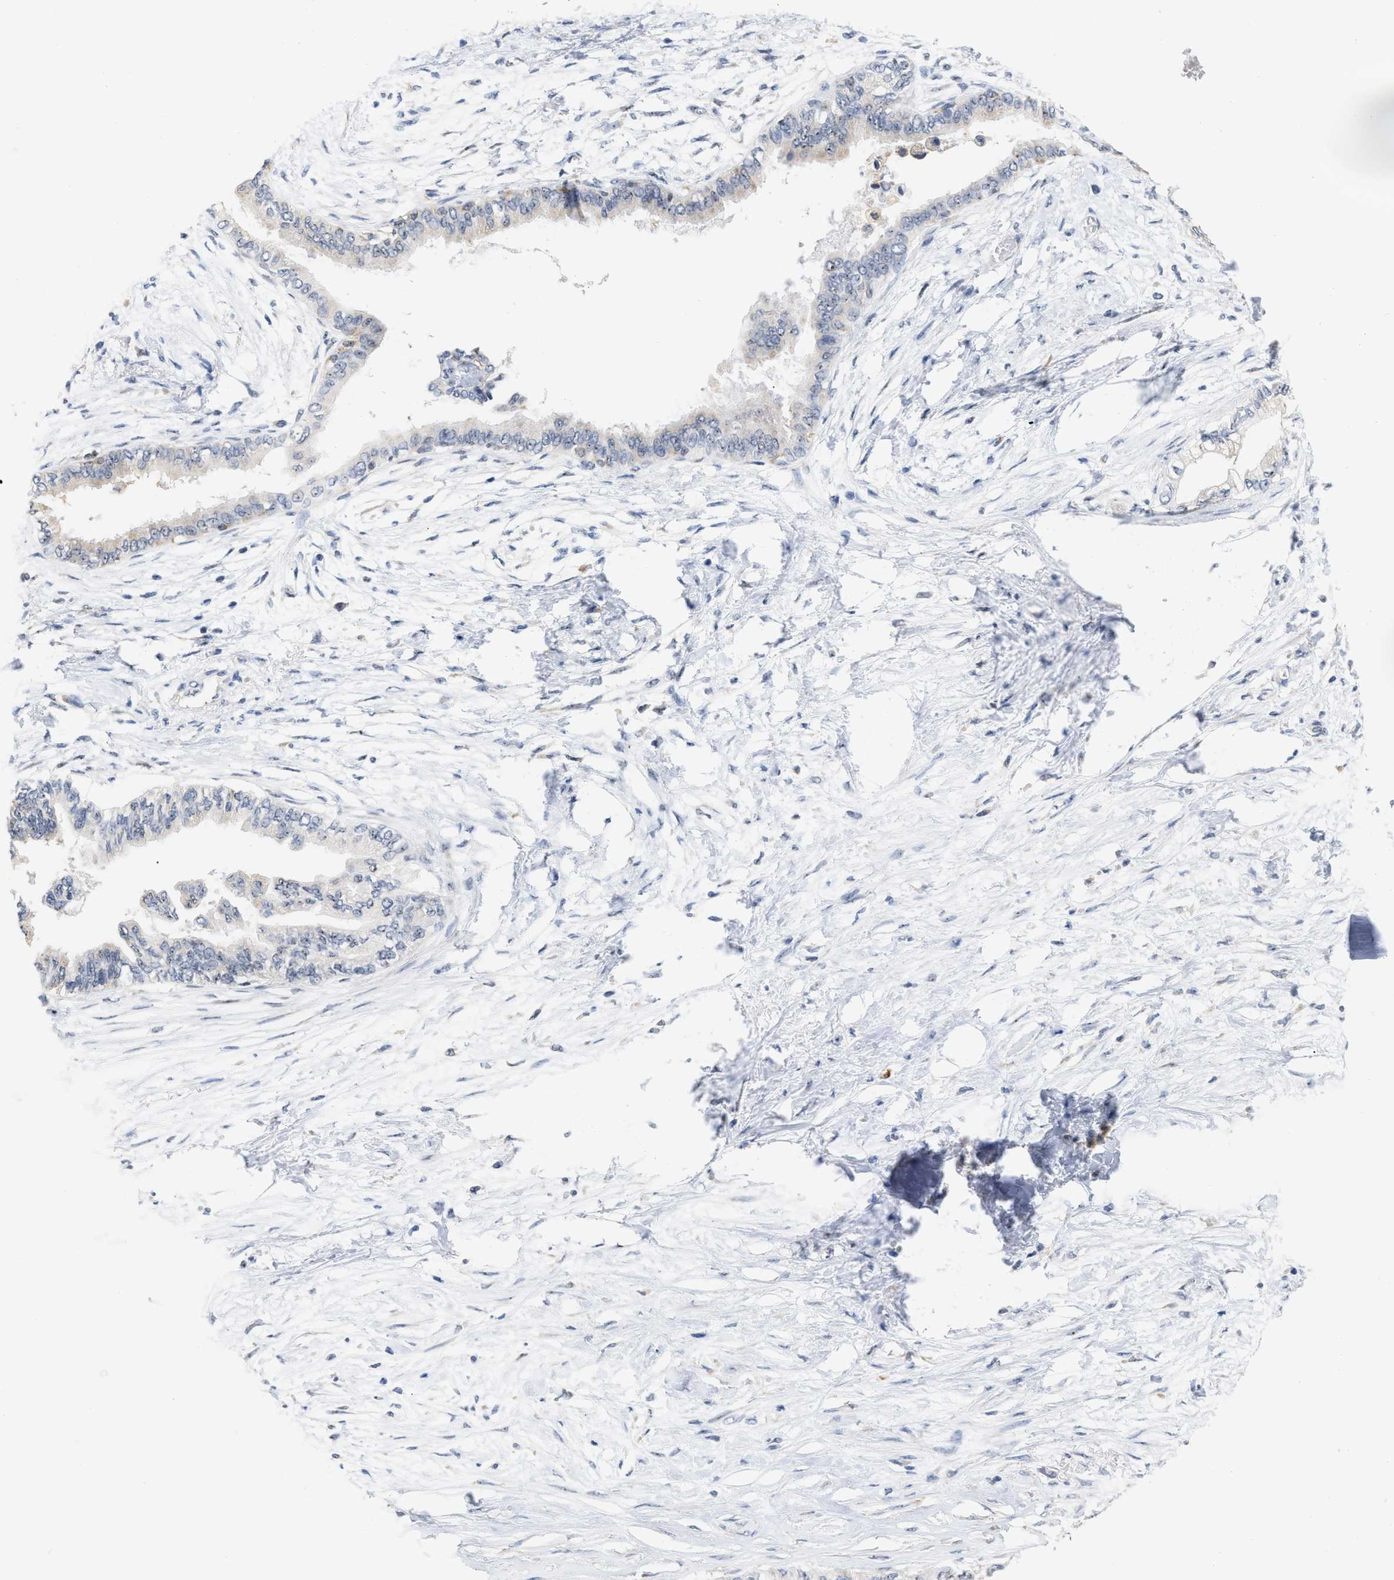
{"staining": {"intensity": "weak", "quantity": ">75%", "location": "nuclear"}, "tissue": "pancreatic cancer", "cell_type": "Tumor cells", "image_type": "cancer", "snomed": [{"axis": "morphology", "description": "Normal tissue, NOS"}, {"axis": "morphology", "description": "Adenocarcinoma, NOS"}, {"axis": "topography", "description": "Pancreas"}, {"axis": "topography", "description": "Duodenum"}], "caption": "High-power microscopy captured an immunohistochemistry (IHC) photomicrograph of pancreatic adenocarcinoma, revealing weak nuclear positivity in approximately >75% of tumor cells. (brown staining indicates protein expression, while blue staining denotes nuclei).", "gene": "ELAC2", "patient": {"sex": "female", "age": 60}}